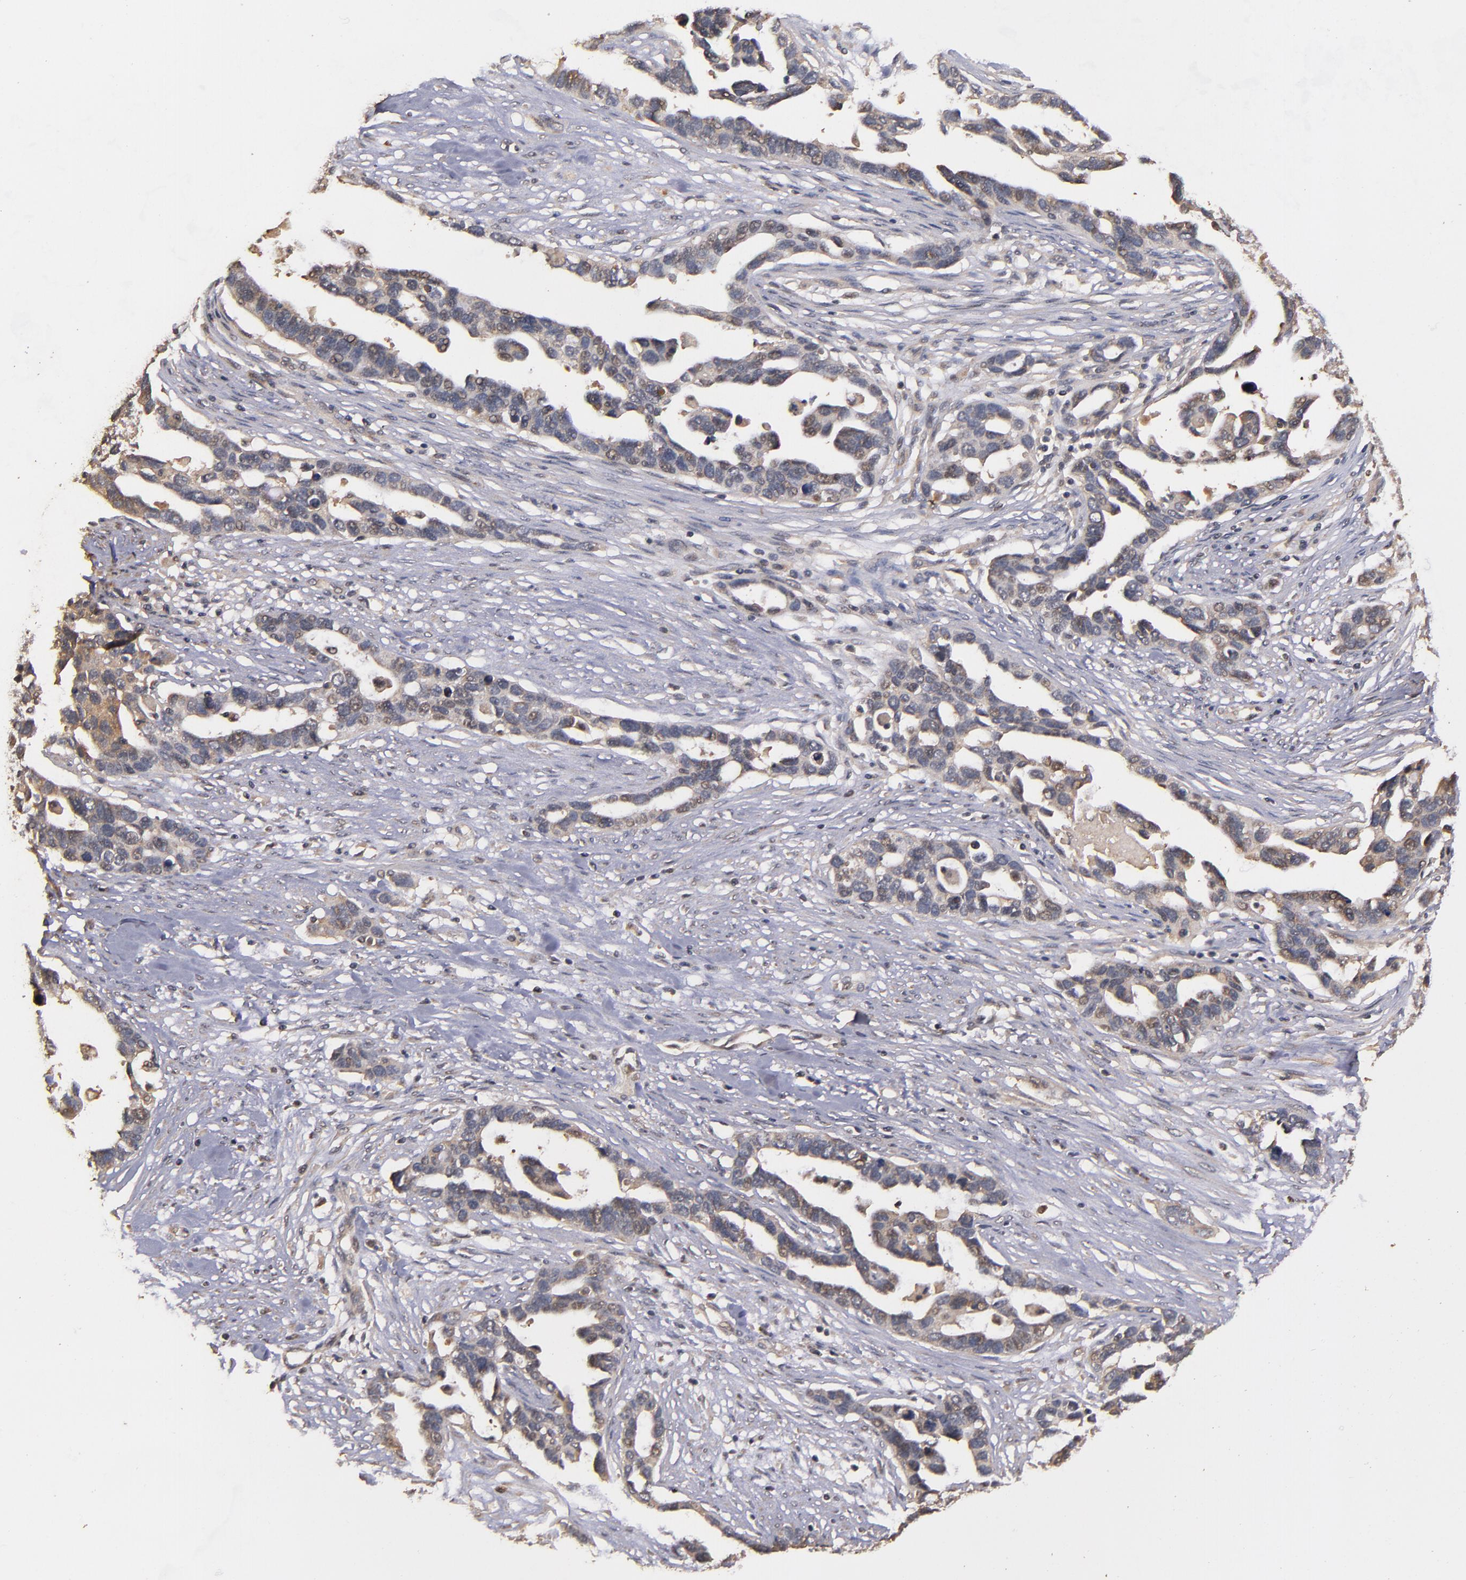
{"staining": {"intensity": "weak", "quantity": ">75%", "location": "cytoplasmic/membranous"}, "tissue": "ovarian cancer", "cell_type": "Tumor cells", "image_type": "cancer", "snomed": [{"axis": "morphology", "description": "Cystadenocarcinoma, serous, NOS"}, {"axis": "topography", "description": "Ovary"}], "caption": "Ovarian cancer was stained to show a protein in brown. There is low levels of weak cytoplasmic/membranous staining in approximately >75% of tumor cells. (Brightfield microscopy of DAB IHC at high magnification).", "gene": "TXNDC16", "patient": {"sex": "female", "age": 54}}